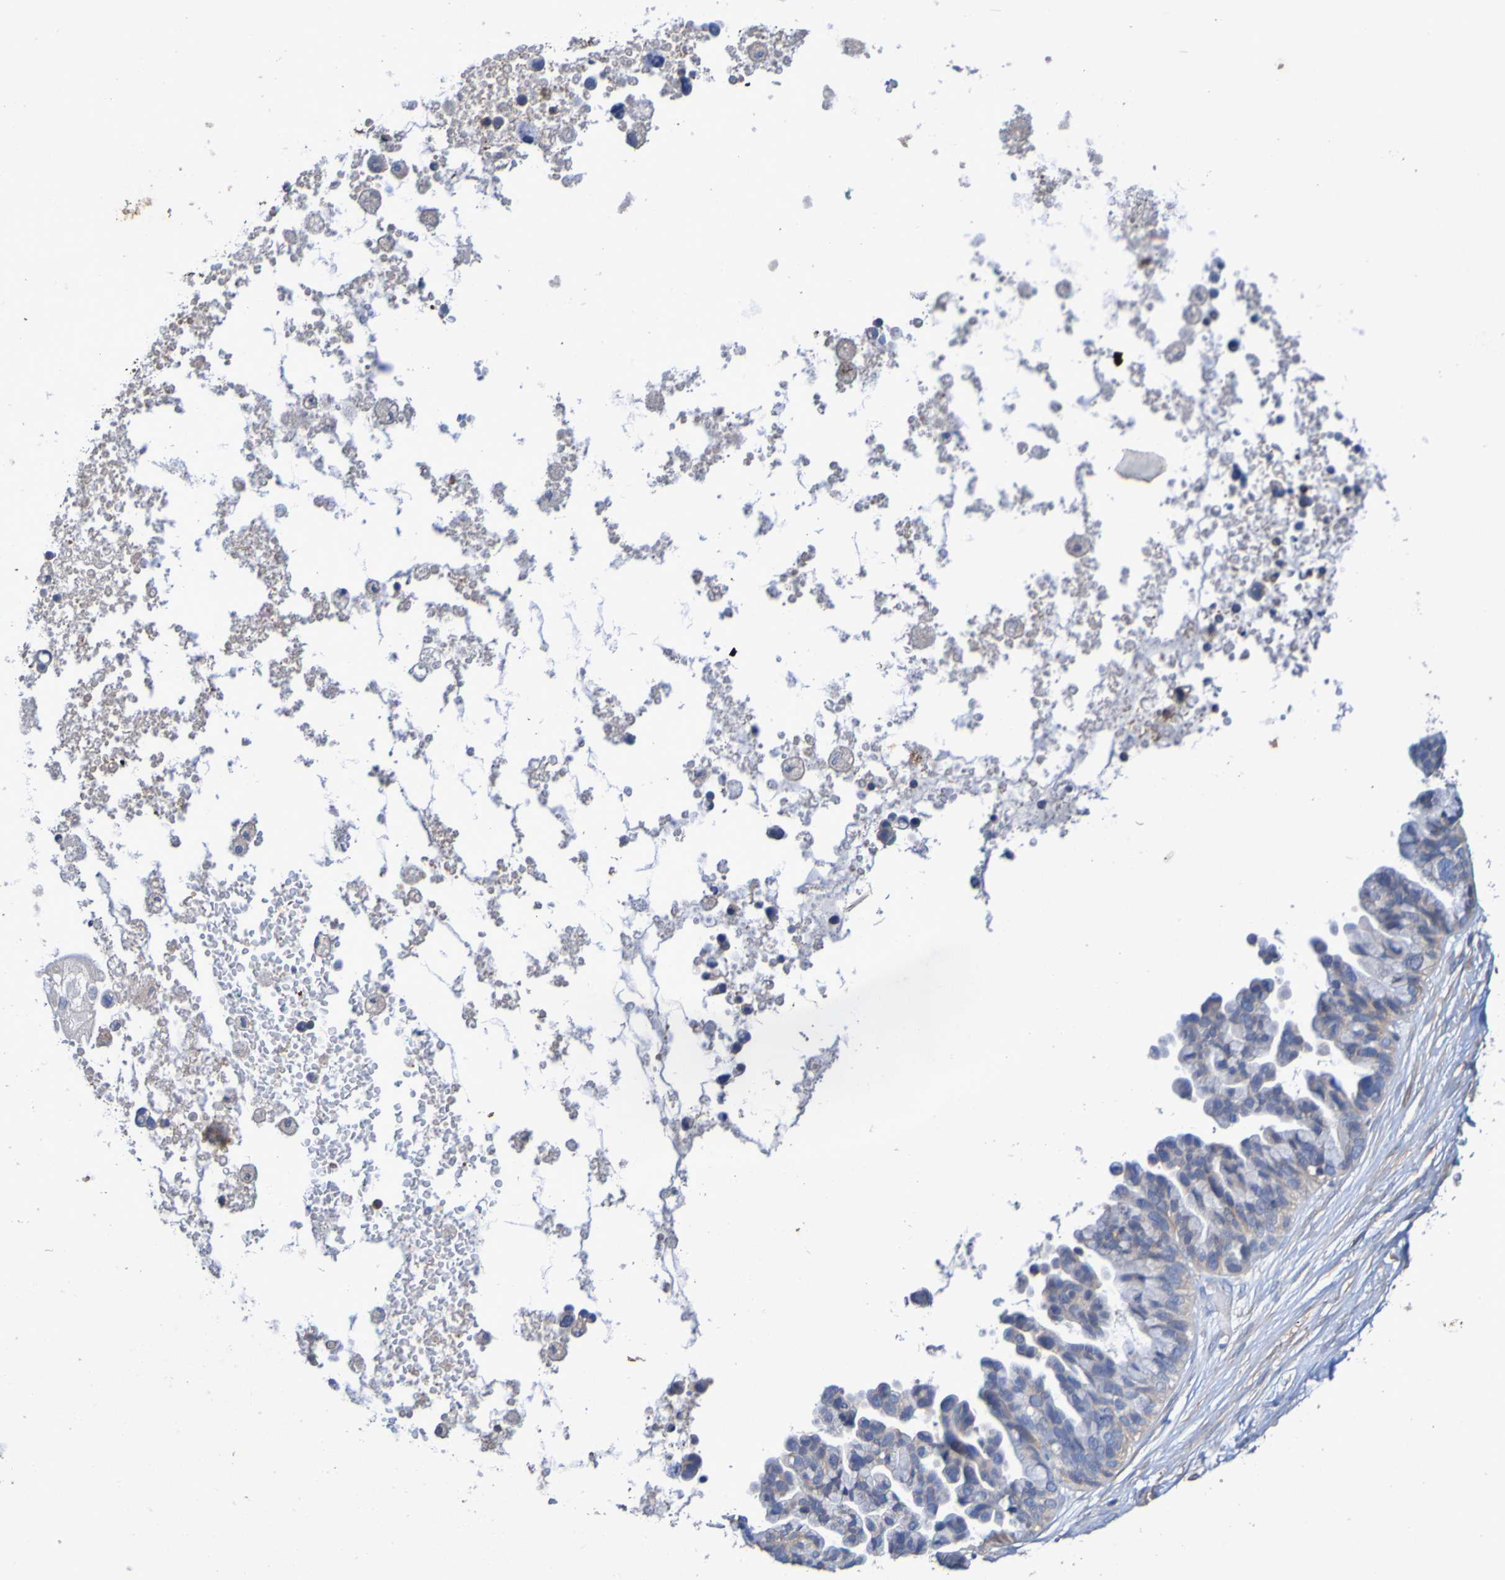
{"staining": {"intensity": "moderate", "quantity": ">75%", "location": "cytoplasmic/membranous"}, "tissue": "ovarian cancer", "cell_type": "Tumor cells", "image_type": "cancer", "snomed": [{"axis": "morphology", "description": "Cystadenocarcinoma, serous, NOS"}, {"axis": "topography", "description": "Ovary"}], "caption": "Human ovarian serous cystadenocarcinoma stained with a protein marker exhibits moderate staining in tumor cells.", "gene": "SRPRB", "patient": {"sex": "female", "age": 56}}